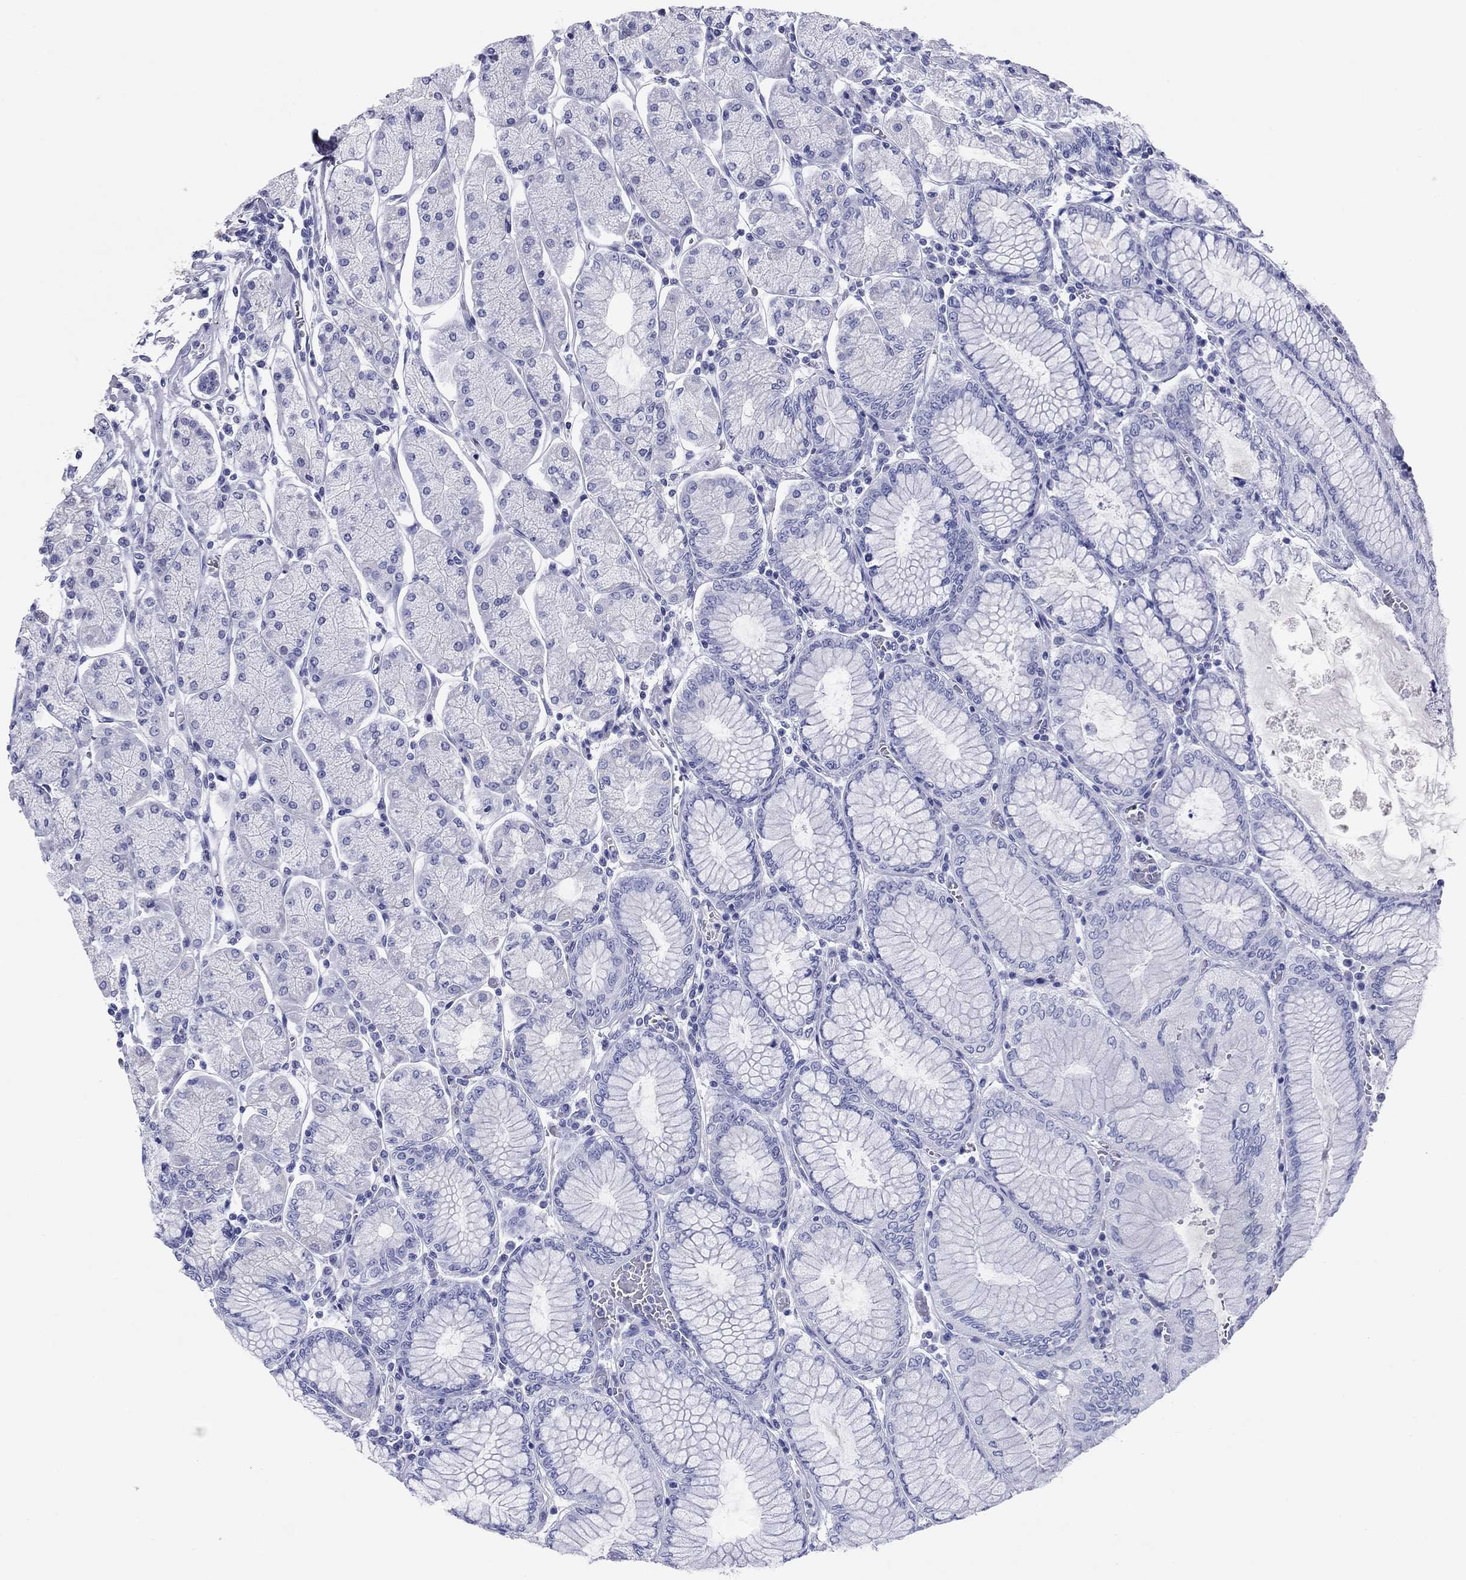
{"staining": {"intensity": "negative", "quantity": "none", "location": "none"}, "tissue": "stomach", "cell_type": "Glandular cells", "image_type": "normal", "snomed": [{"axis": "morphology", "description": "Normal tissue, NOS"}, {"axis": "morphology", "description": "Adenocarcinoma, NOS"}, {"axis": "topography", "description": "Stomach, upper"}, {"axis": "topography", "description": "Stomach"}], "caption": "High power microscopy image of an IHC image of benign stomach, revealing no significant staining in glandular cells.", "gene": "NPPA", "patient": {"sex": "male", "age": 76}}